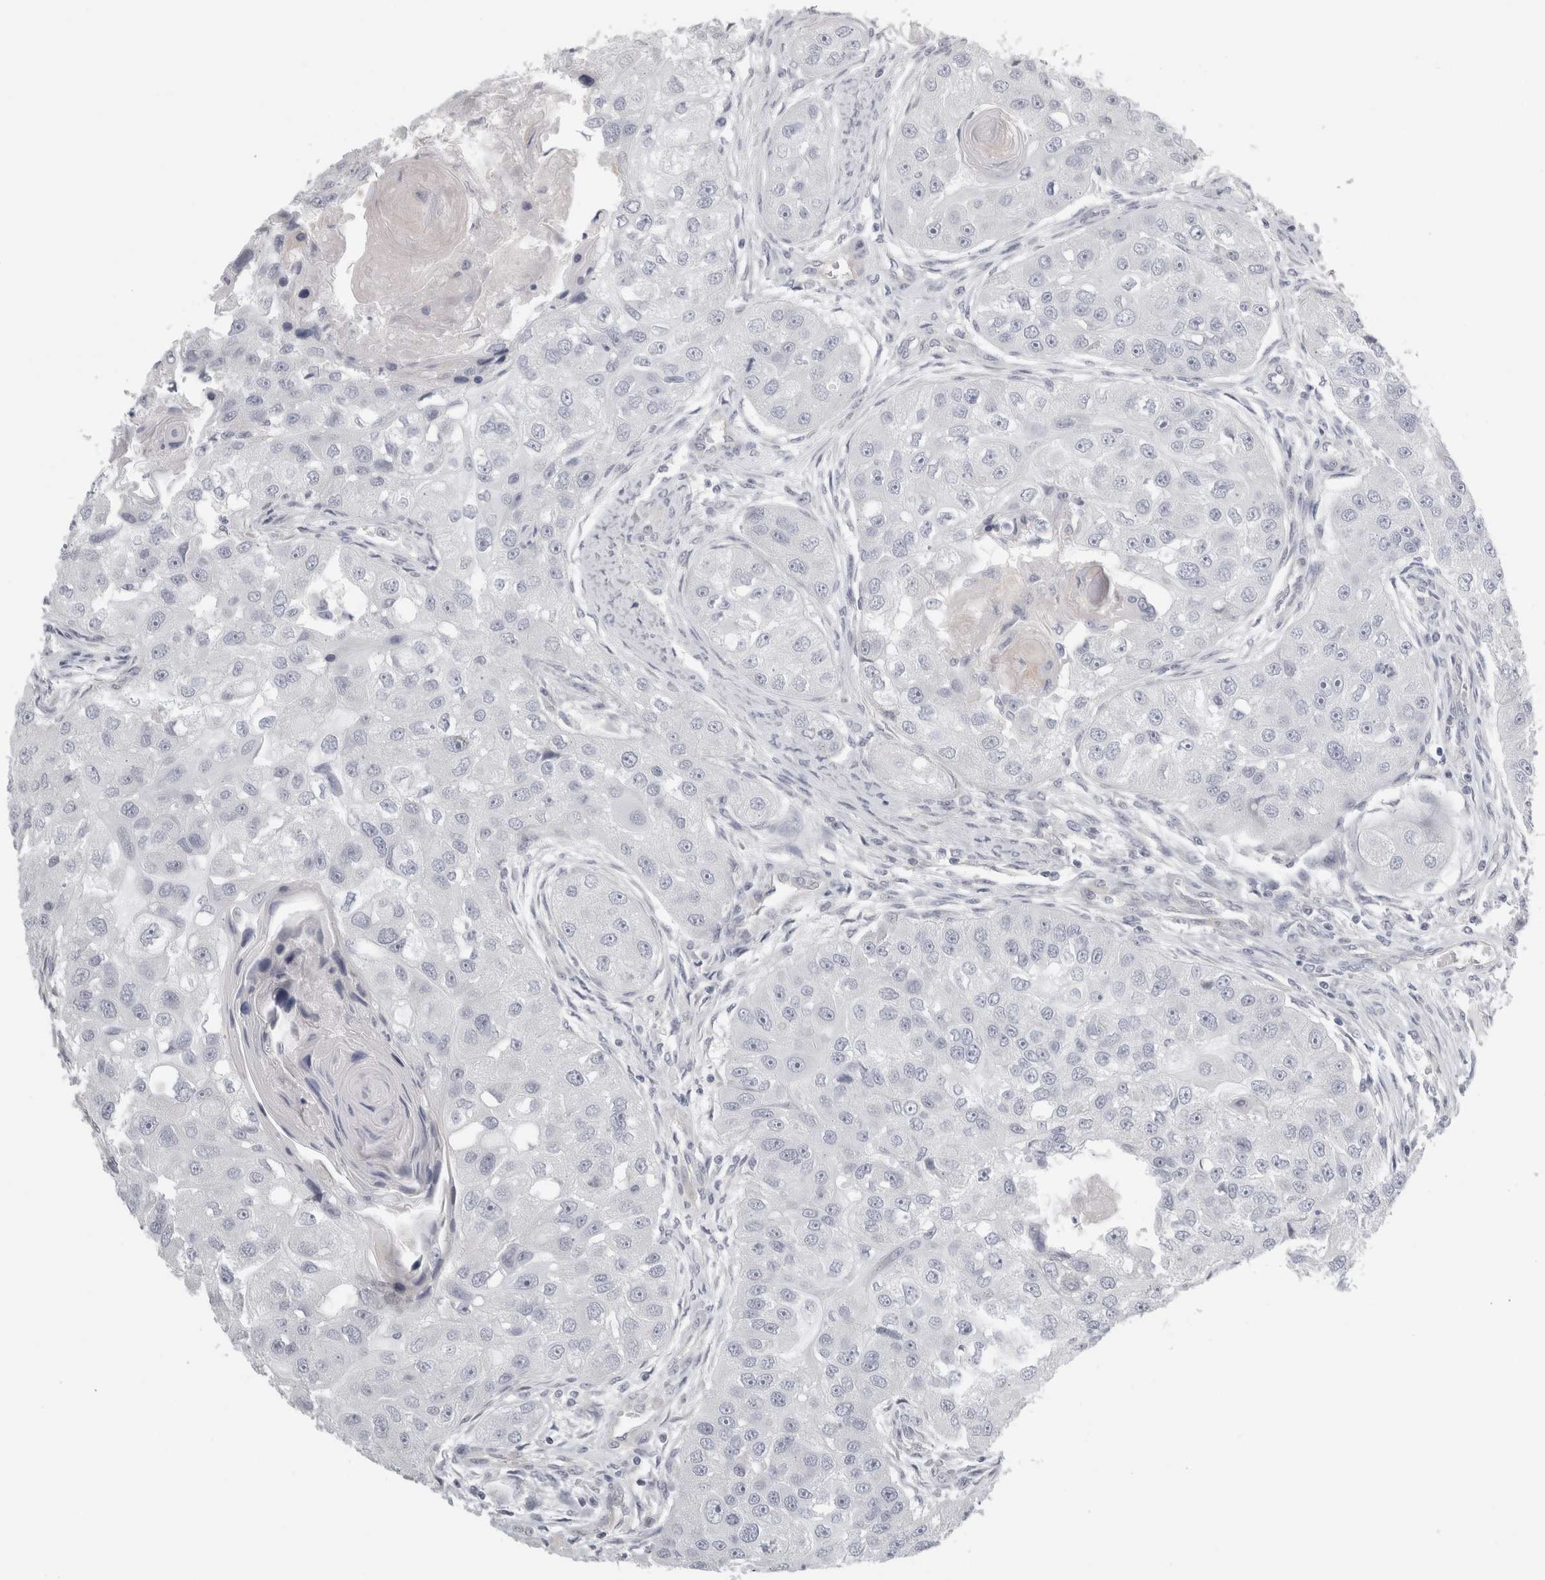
{"staining": {"intensity": "negative", "quantity": "none", "location": "none"}, "tissue": "head and neck cancer", "cell_type": "Tumor cells", "image_type": "cancer", "snomed": [{"axis": "morphology", "description": "Normal tissue, NOS"}, {"axis": "morphology", "description": "Squamous cell carcinoma, NOS"}, {"axis": "topography", "description": "Skeletal muscle"}, {"axis": "topography", "description": "Head-Neck"}], "caption": "DAB (3,3'-diaminobenzidine) immunohistochemical staining of head and neck cancer displays no significant expression in tumor cells.", "gene": "FBLIM1", "patient": {"sex": "male", "age": 51}}